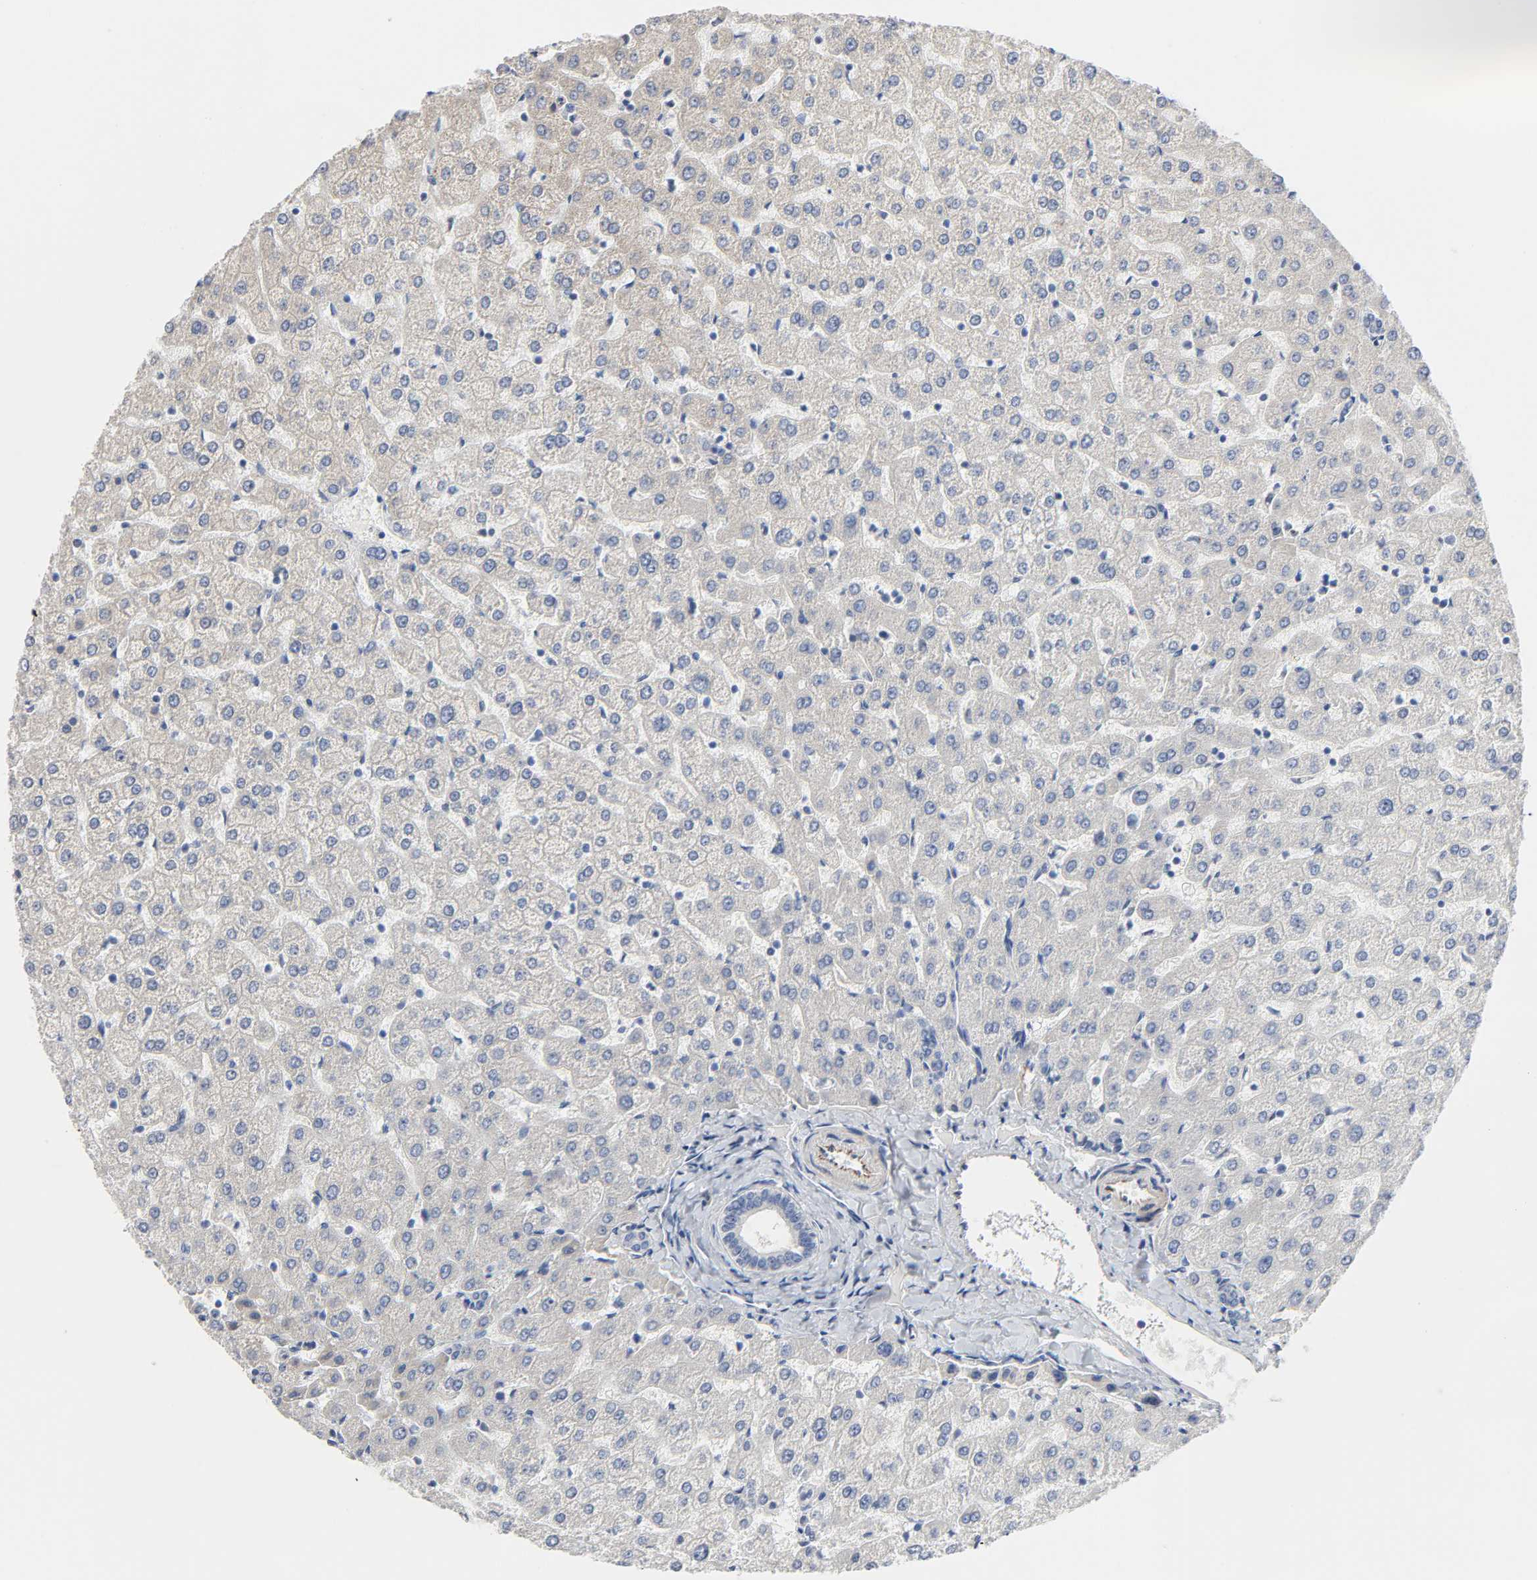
{"staining": {"intensity": "negative", "quantity": "none", "location": "none"}, "tissue": "liver", "cell_type": "Cholangiocytes", "image_type": "normal", "snomed": [{"axis": "morphology", "description": "Normal tissue, NOS"}, {"axis": "morphology", "description": "Fibrosis, NOS"}, {"axis": "topography", "description": "Liver"}], "caption": "Immunohistochemistry (IHC) image of benign liver stained for a protein (brown), which shows no positivity in cholangiocytes. (Brightfield microscopy of DAB immunohistochemistry at high magnification).", "gene": "FAM118A", "patient": {"sex": "female", "age": 29}}